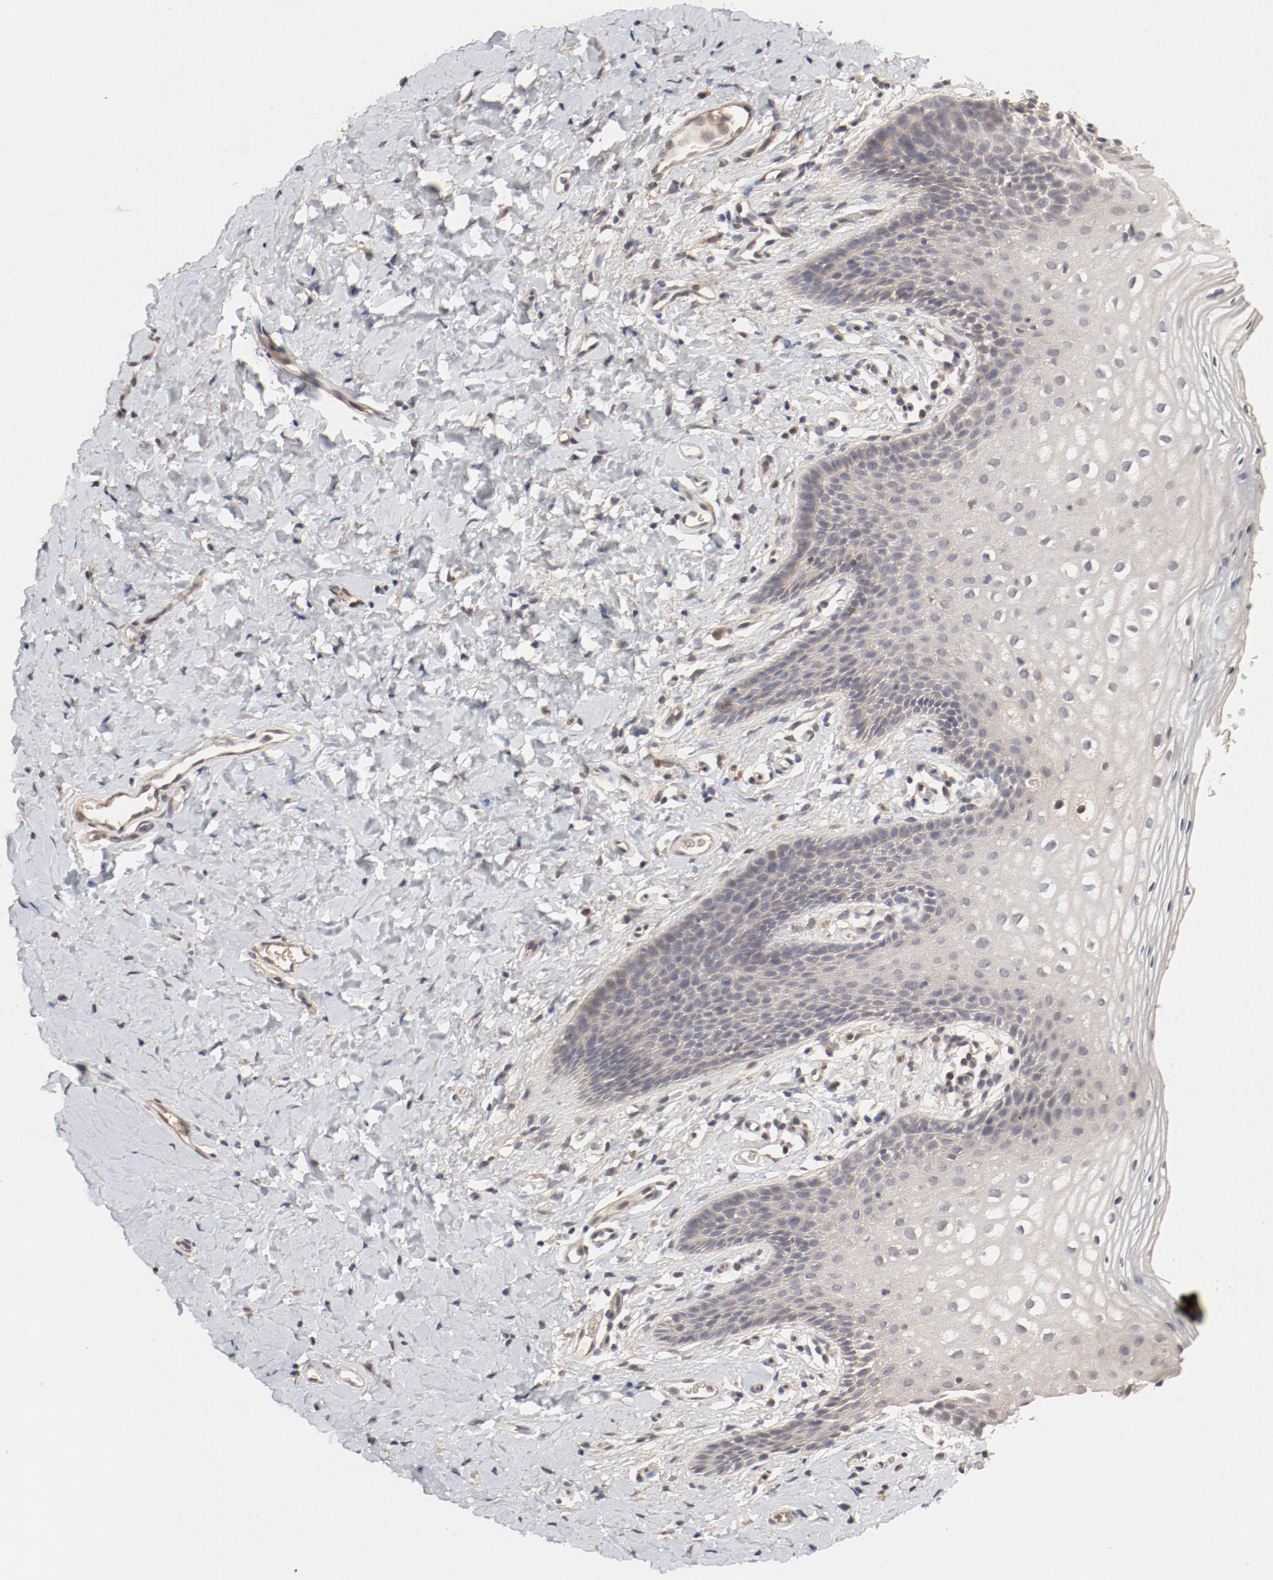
{"staining": {"intensity": "weak", "quantity": "<25%", "location": "cytoplasmic/membranous"}, "tissue": "vagina", "cell_type": "Squamous epithelial cells", "image_type": "normal", "snomed": [{"axis": "morphology", "description": "Normal tissue, NOS"}, {"axis": "topography", "description": "Vagina"}], "caption": "A high-resolution histopathology image shows IHC staining of unremarkable vagina, which demonstrates no significant positivity in squamous epithelial cells. The staining is performed using DAB brown chromogen with nuclei counter-stained in using hematoxylin.", "gene": "IL3RA", "patient": {"sex": "female", "age": 55}}